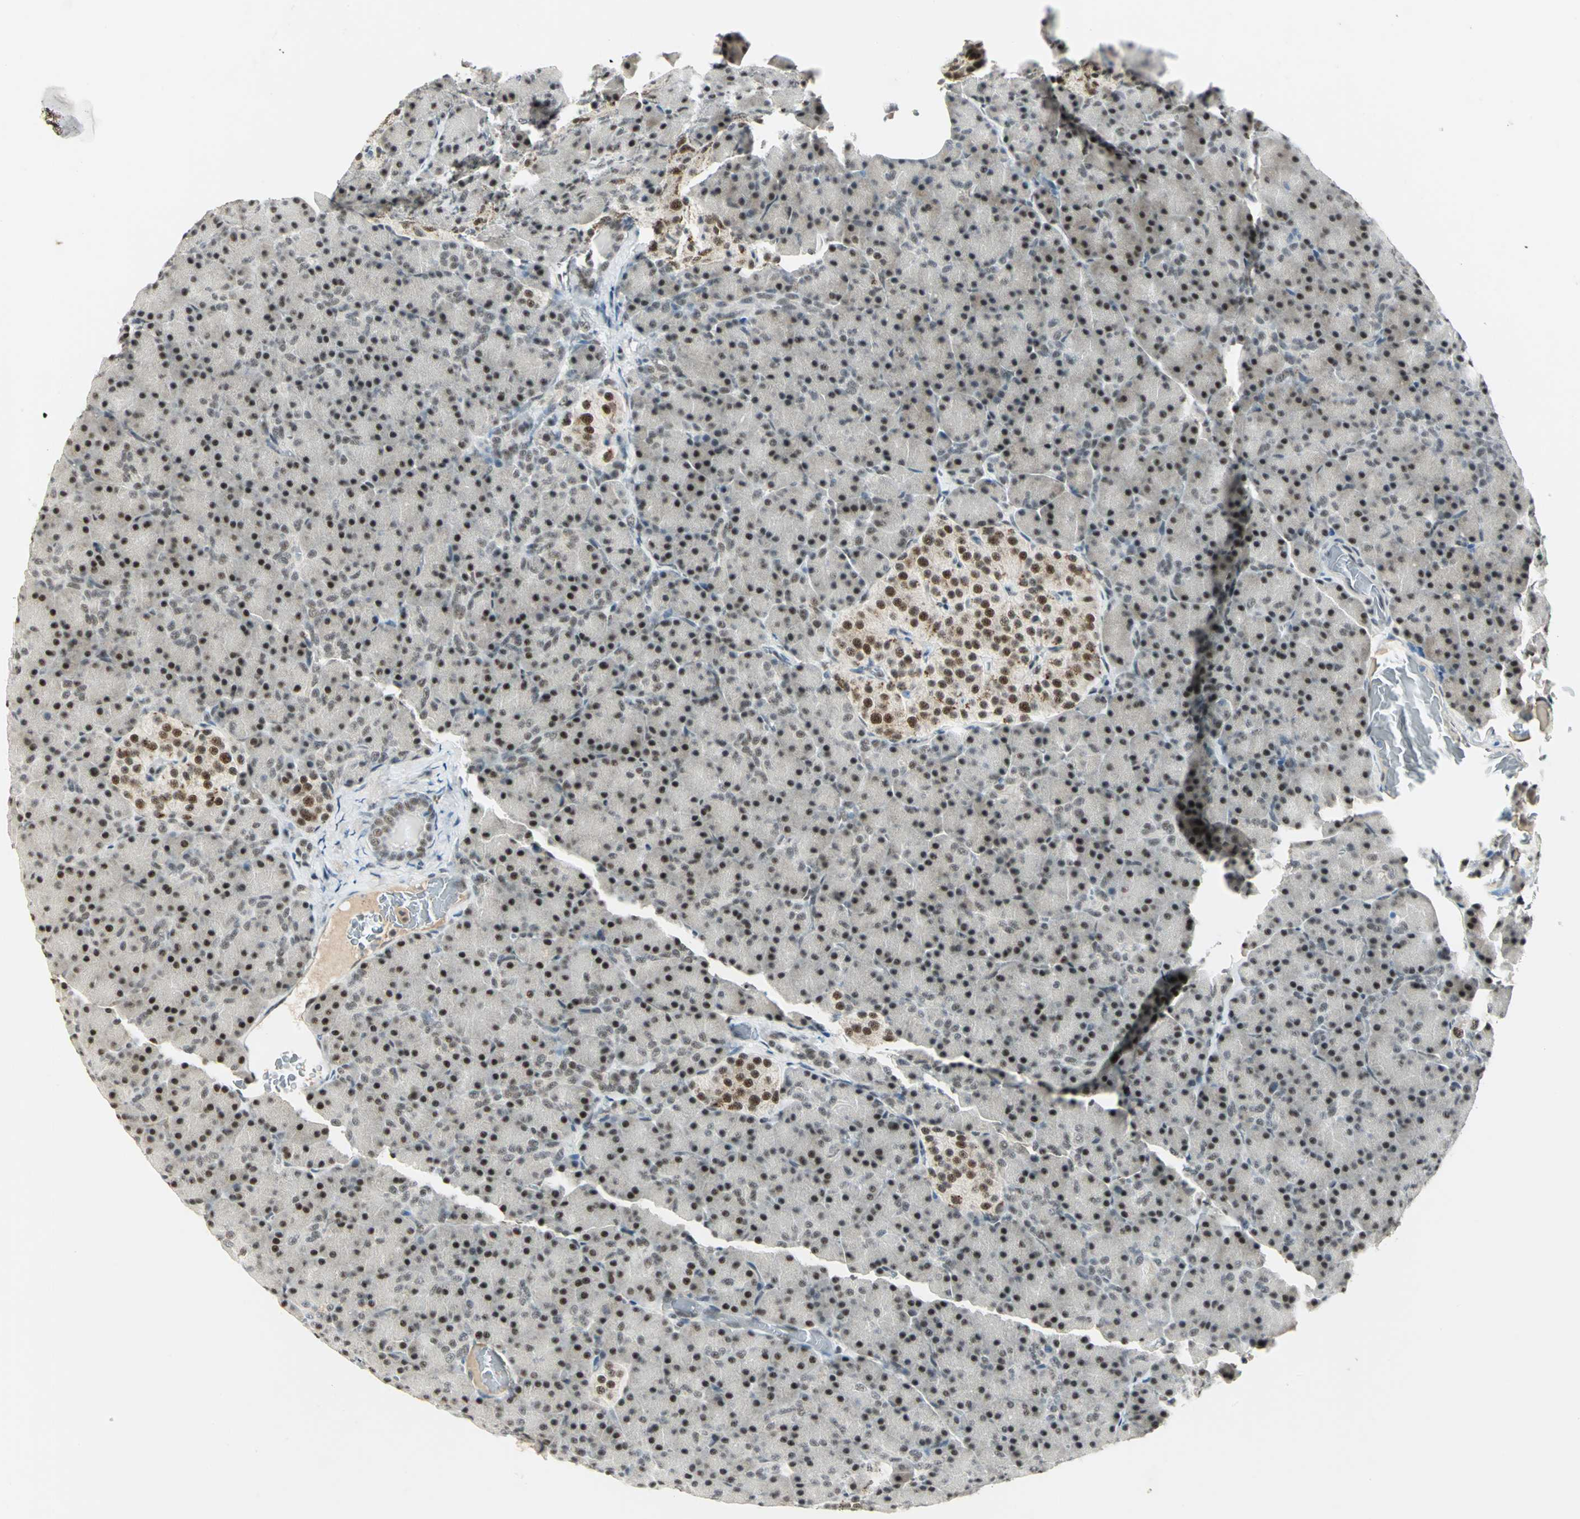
{"staining": {"intensity": "strong", "quantity": ">75%", "location": "nuclear"}, "tissue": "pancreas", "cell_type": "Exocrine glandular cells", "image_type": "normal", "snomed": [{"axis": "morphology", "description": "Normal tissue, NOS"}, {"axis": "topography", "description": "Pancreas"}], "caption": "Immunohistochemical staining of unremarkable human pancreas displays high levels of strong nuclear positivity in approximately >75% of exocrine glandular cells. Immunohistochemistry (ihc) stains the protein of interest in brown and the nuclei are stained blue.", "gene": "CCNT1", "patient": {"sex": "female", "age": 43}}